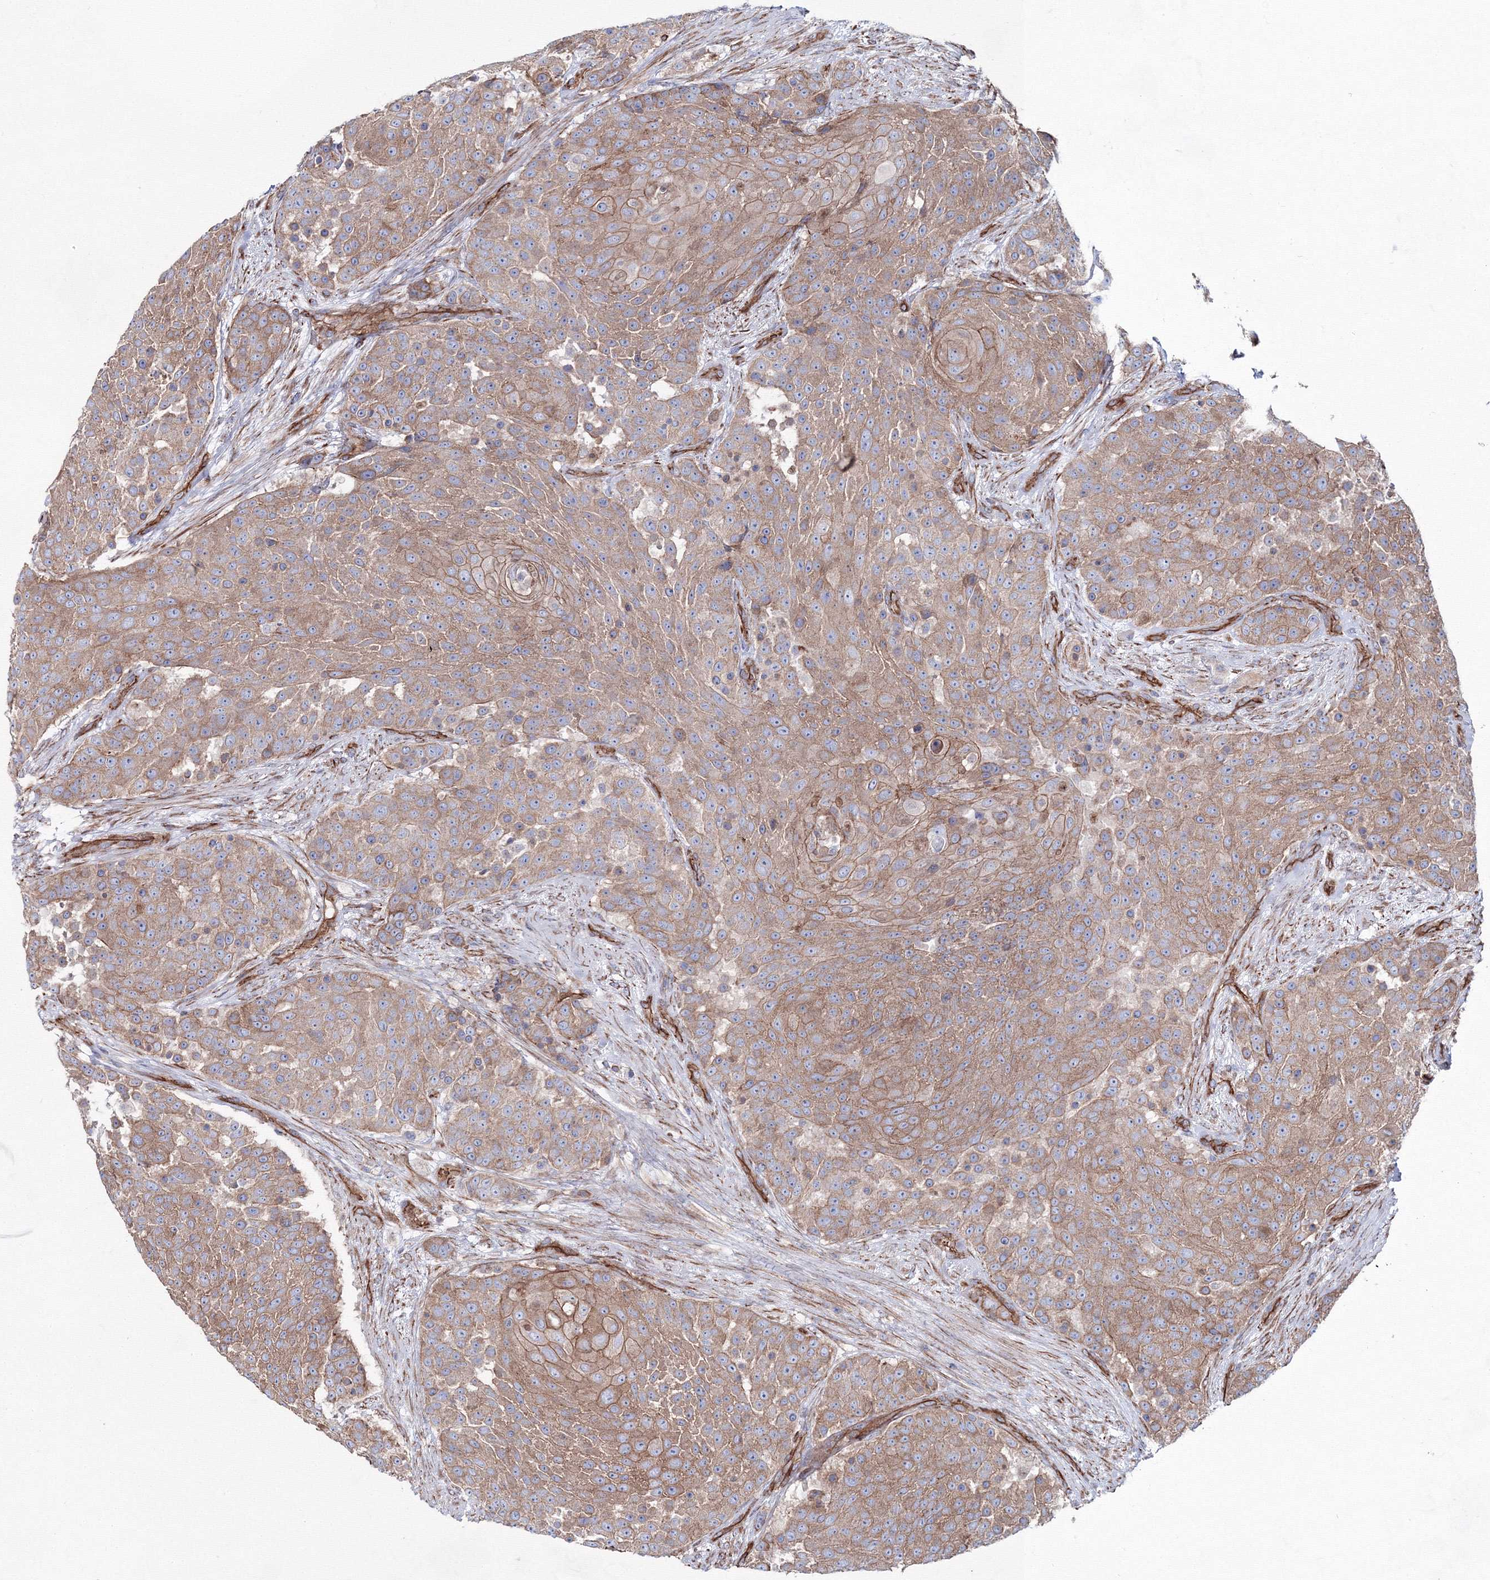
{"staining": {"intensity": "moderate", "quantity": ">75%", "location": "cytoplasmic/membranous"}, "tissue": "urothelial cancer", "cell_type": "Tumor cells", "image_type": "cancer", "snomed": [{"axis": "morphology", "description": "Urothelial carcinoma, High grade"}, {"axis": "topography", "description": "Urinary bladder"}], "caption": "A brown stain labels moderate cytoplasmic/membranous staining of a protein in urothelial cancer tumor cells. (DAB IHC with brightfield microscopy, high magnification).", "gene": "ANKRD37", "patient": {"sex": "female", "age": 63}}